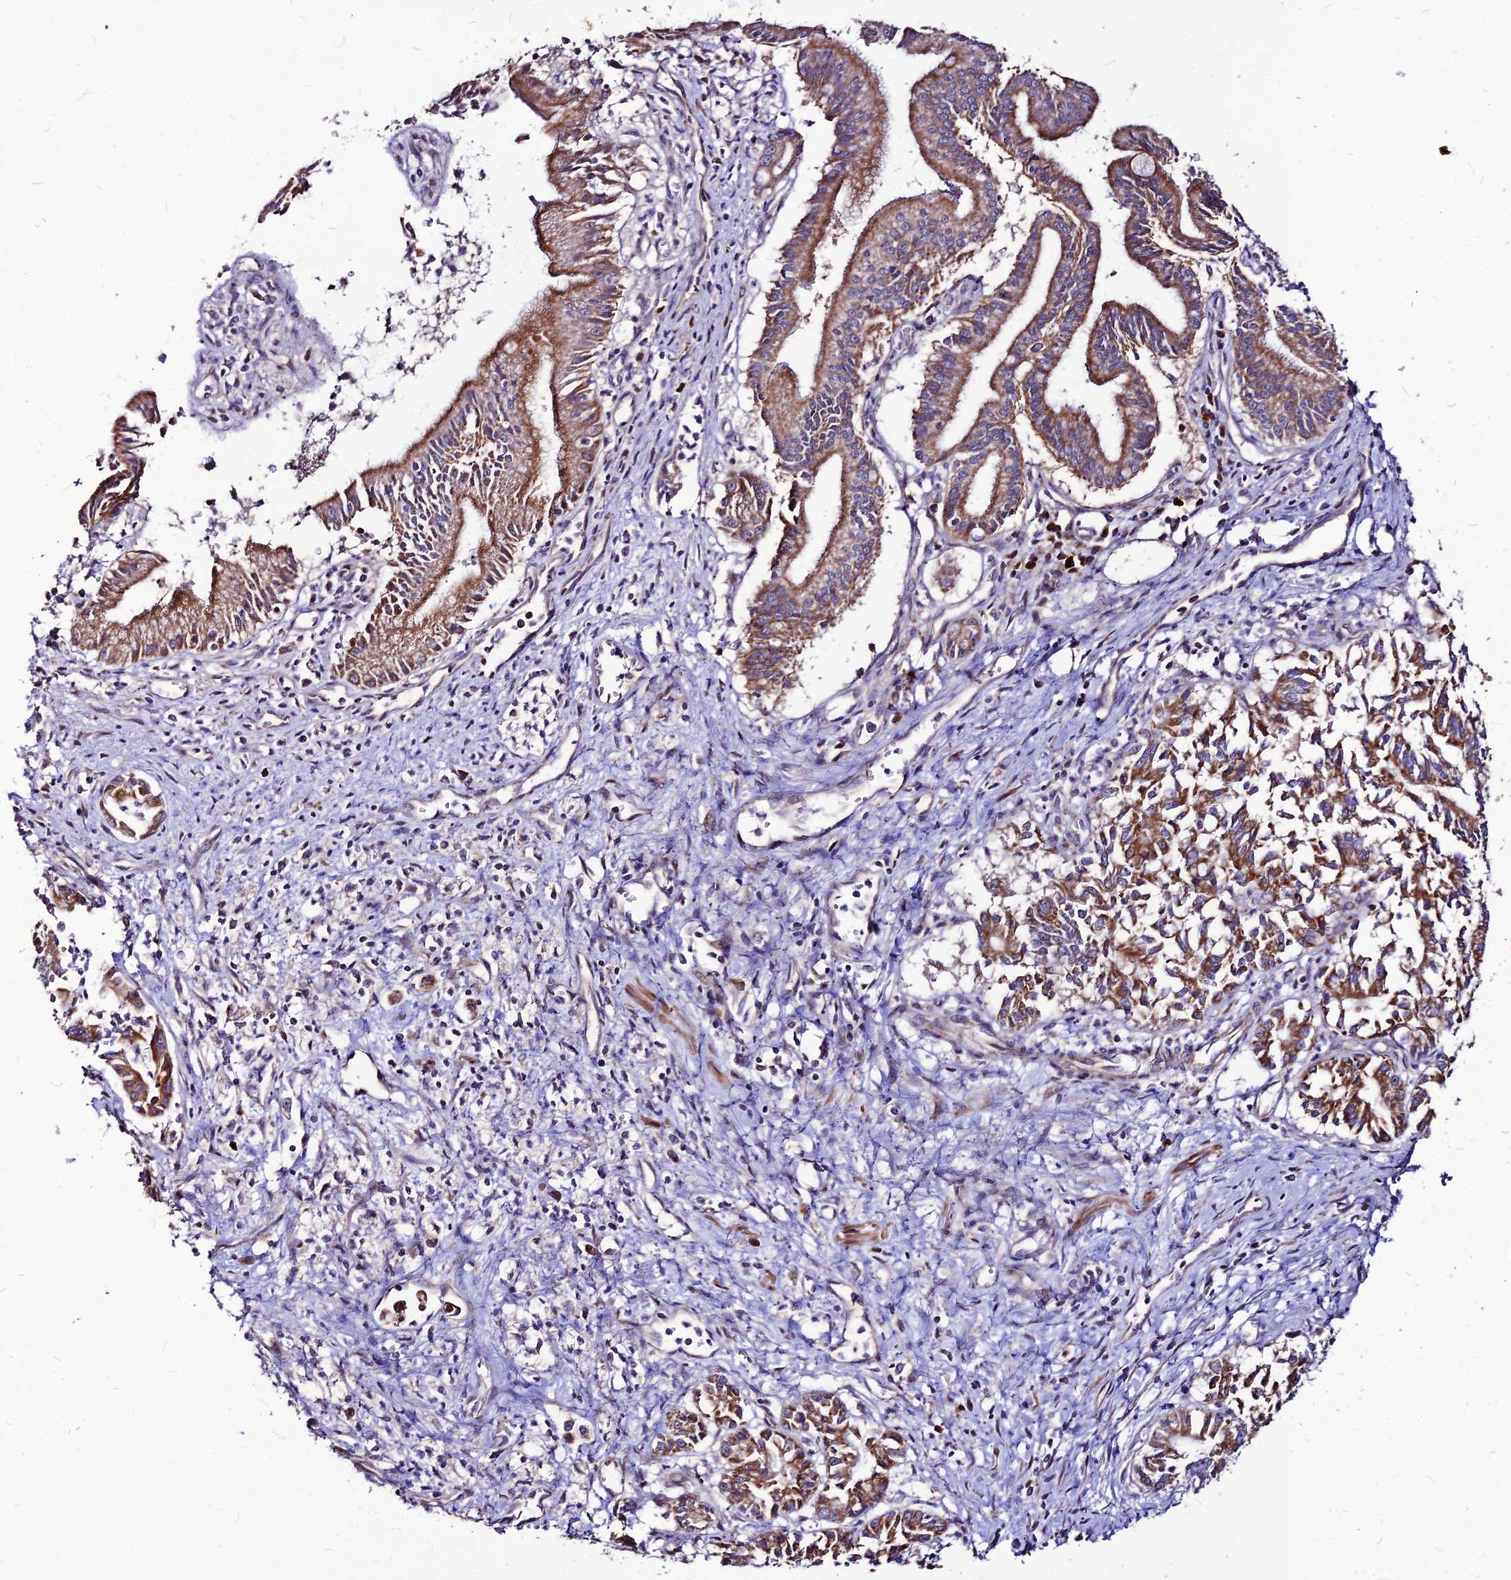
{"staining": {"intensity": "moderate", "quantity": ">75%", "location": "cytoplasmic/membranous"}, "tissue": "pancreatic cancer", "cell_type": "Tumor cells", "image_type": "cancer", "snomed": [{"axis": "morphology", "description": "Adenocarcinoma, NOS"}, {"axis": "topography", "description": "Pancreas"}], "caption": "IHC of human pancreatic cancer demonstrates medium levels of moderate cytoplasmic/membranous positivity in approximately >75% of tumor cells.", "gene": "ECI1", "patient": {"sex": "male", "age": 78}}